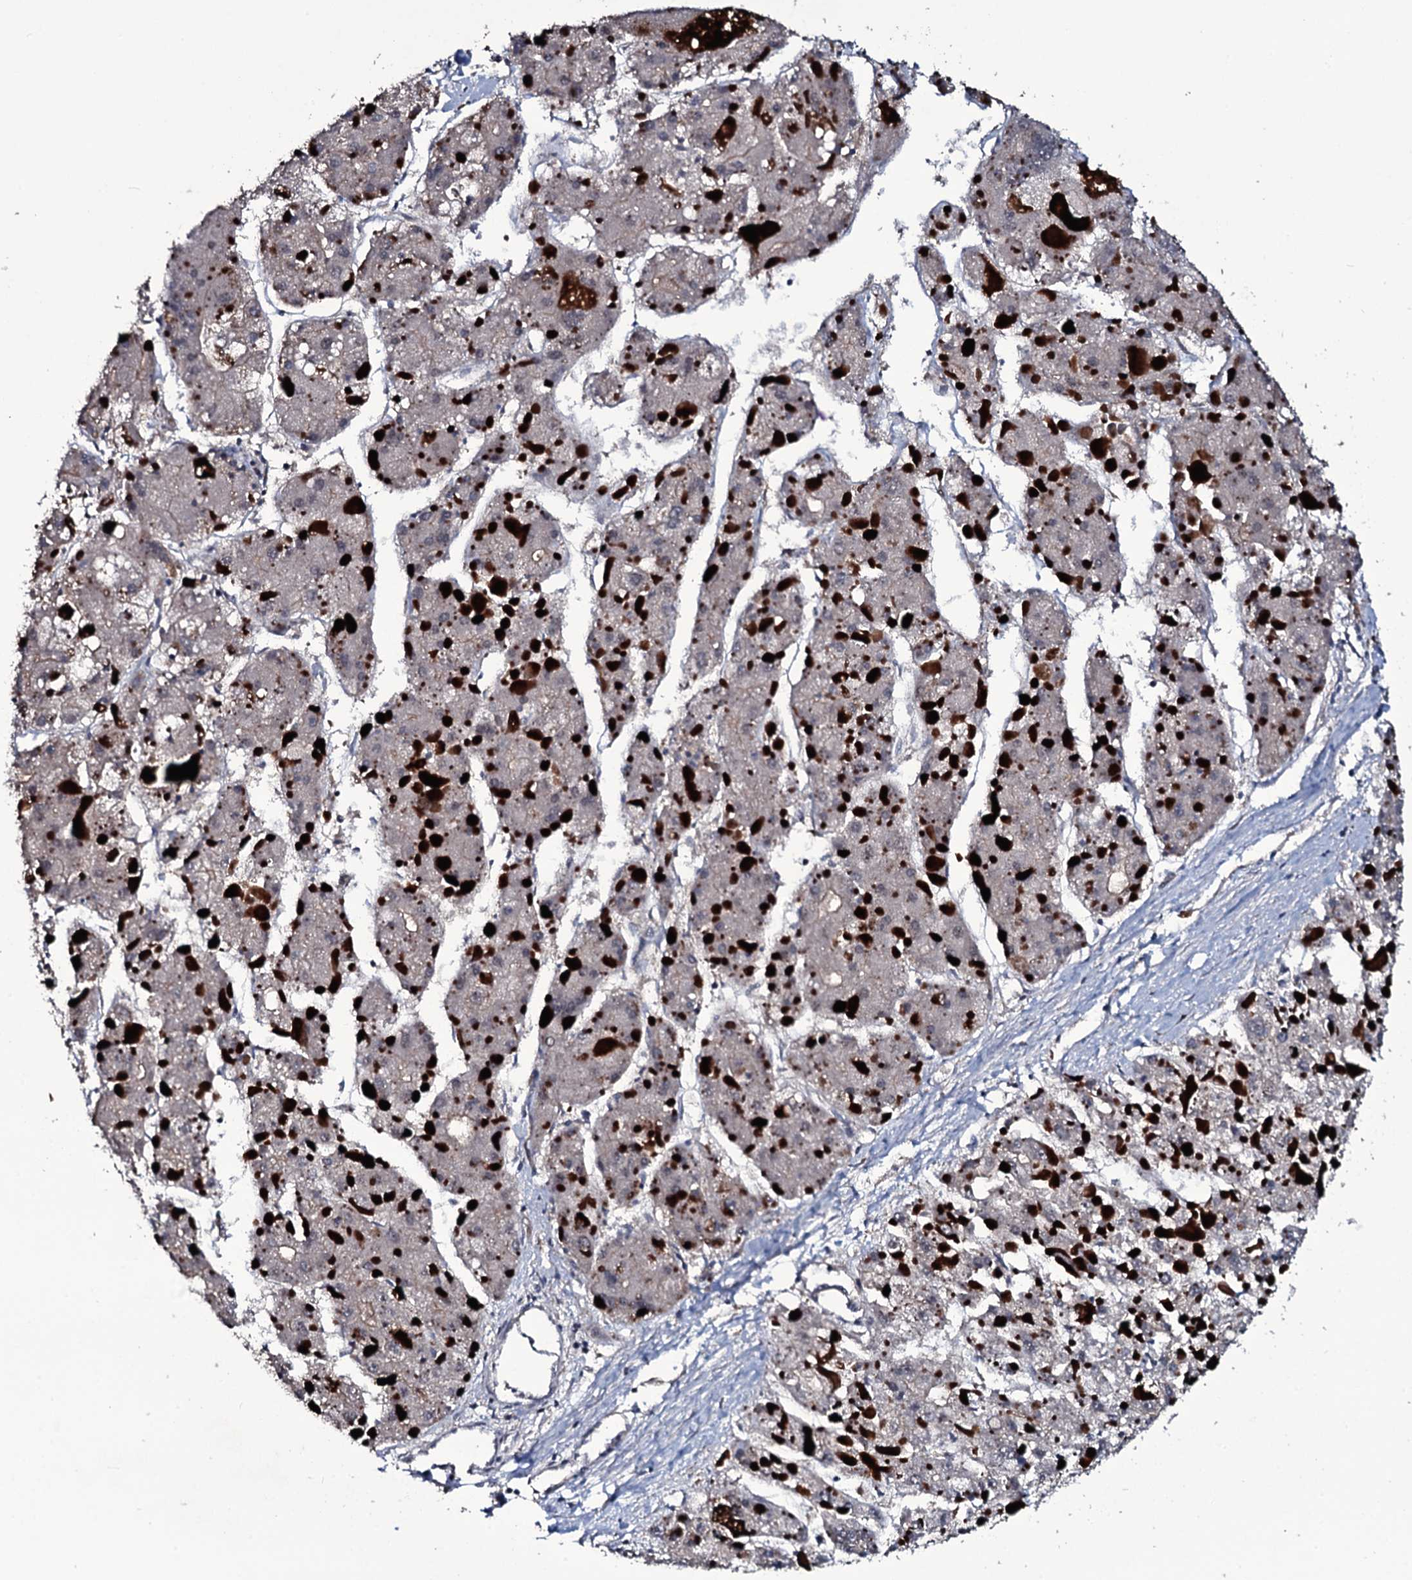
{"staining": {"intensity": "negative", "quantity": "none", "location": "none"}, "tissue": "liver cancer", "cell_type": "Tumor cells", "image_type": "cancer", "snomed": [{"axis": "morphology", "description": "Carcinoma, Hepatocellular, NOS"}, {"axis": "topography", "description": "Liver"}], "caption": "Protein analysis of hepatocellular carcinoma (liver) demonstrates no significant staining in tumor cells.", "gene": "LYG2", "patient": {"sex": "female", "age": 73}}